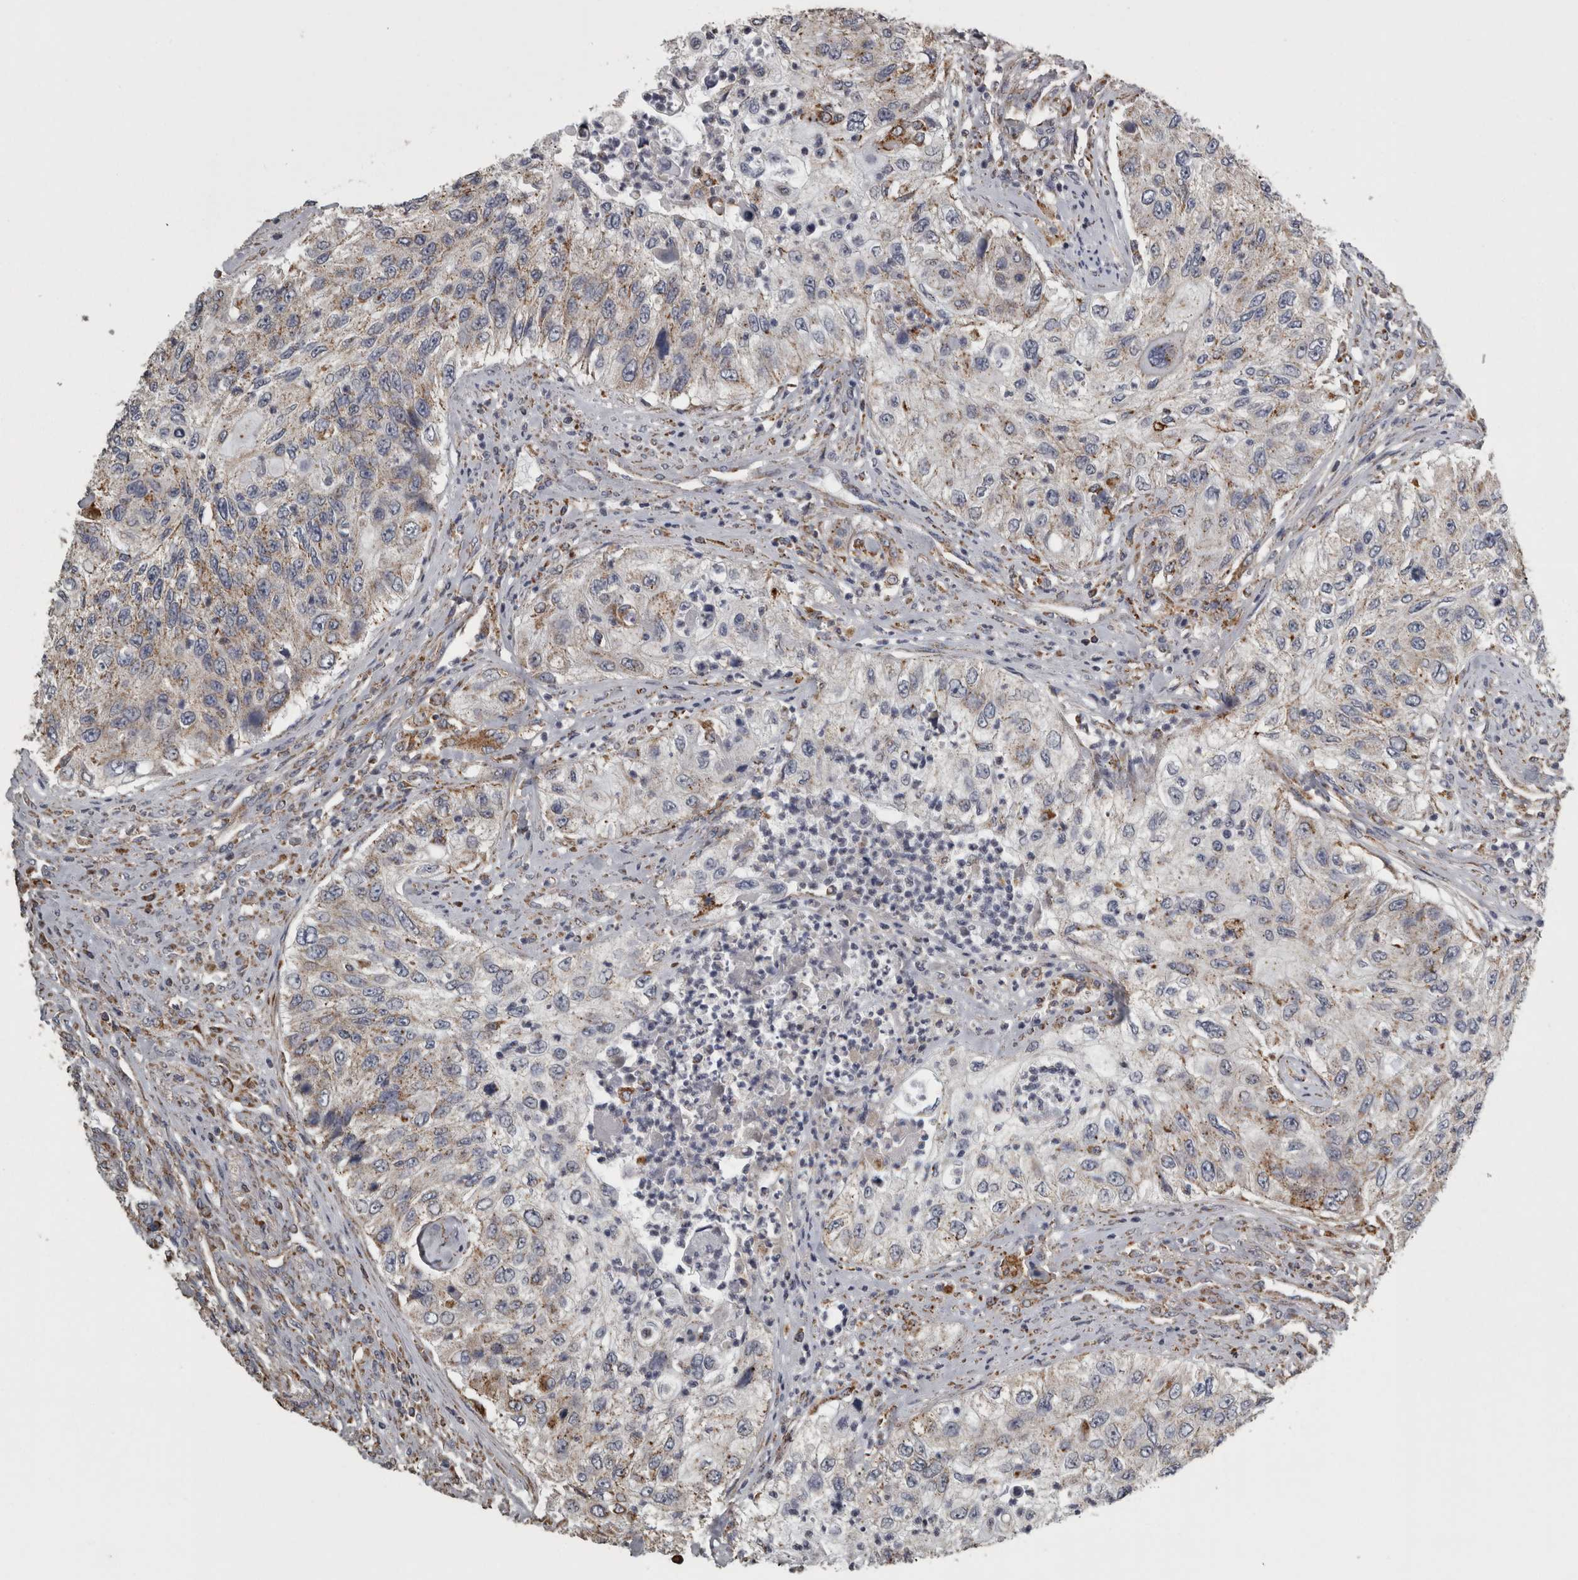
{"staining": {"intensity": "moderate", "quantity": "25%-75%", "location": "cytoplasmic/membranous"}, "tissue": "urothelial cancer", "cell_type": "Tumor cells", "image_type": "cancer", "snomed": [{"axis": "morphology", "description": "Urothelial carcinoma, High grade"}, {"axis": "topography", "description": "Urinary bladder"}], "caption": "Protein expression analysis of urothelial cancer exhibits moderate cytoplasmic/membranous expression in approximately 25%-75% of tumor cells.", "gene": "FRK", "patient": {"sex": "female", "age": 60}}